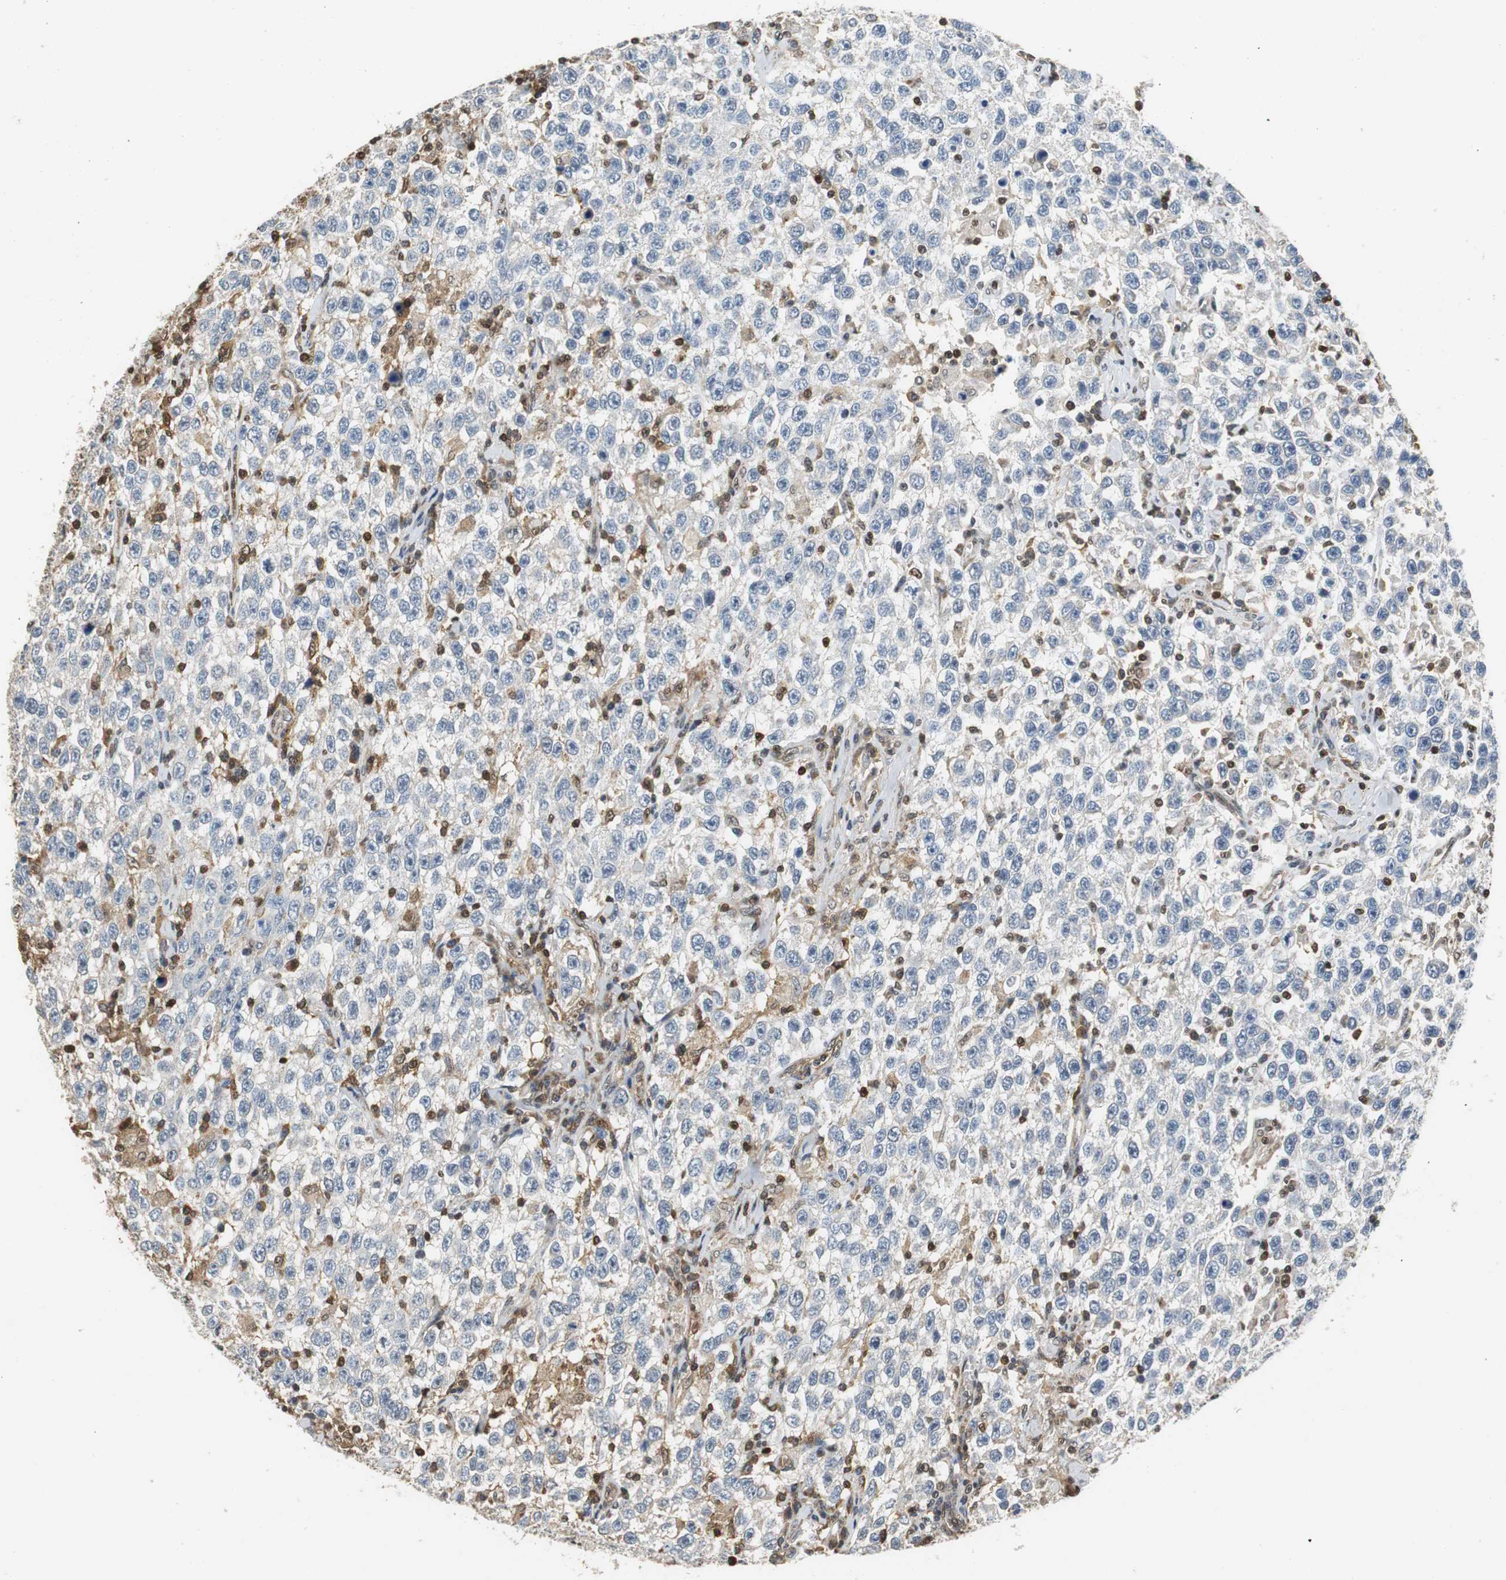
{"staining": {"intensity": "weak", "quantity": "25%-75%", "location": "cytoplasmic/membranous"}, "tissue": "testis cancer", "cell_type": "Tumor cells", "image_type": "cancer", "snomed": [{"axis": "morphology", "description": "Seminoma, NOS"}, {"axis": "topography", "description": "Testis"}], "caption": "Protein expression analysis of human testis cancer (seminoma) reveals weak cytoplasmic/membranous staining in approximately 25%-75% of tumor cells. The protein is shown in brown color, while the nuclei are stained blue.", "gene": "GSDMD", "patient": {"sex": "male", "age": 41}}